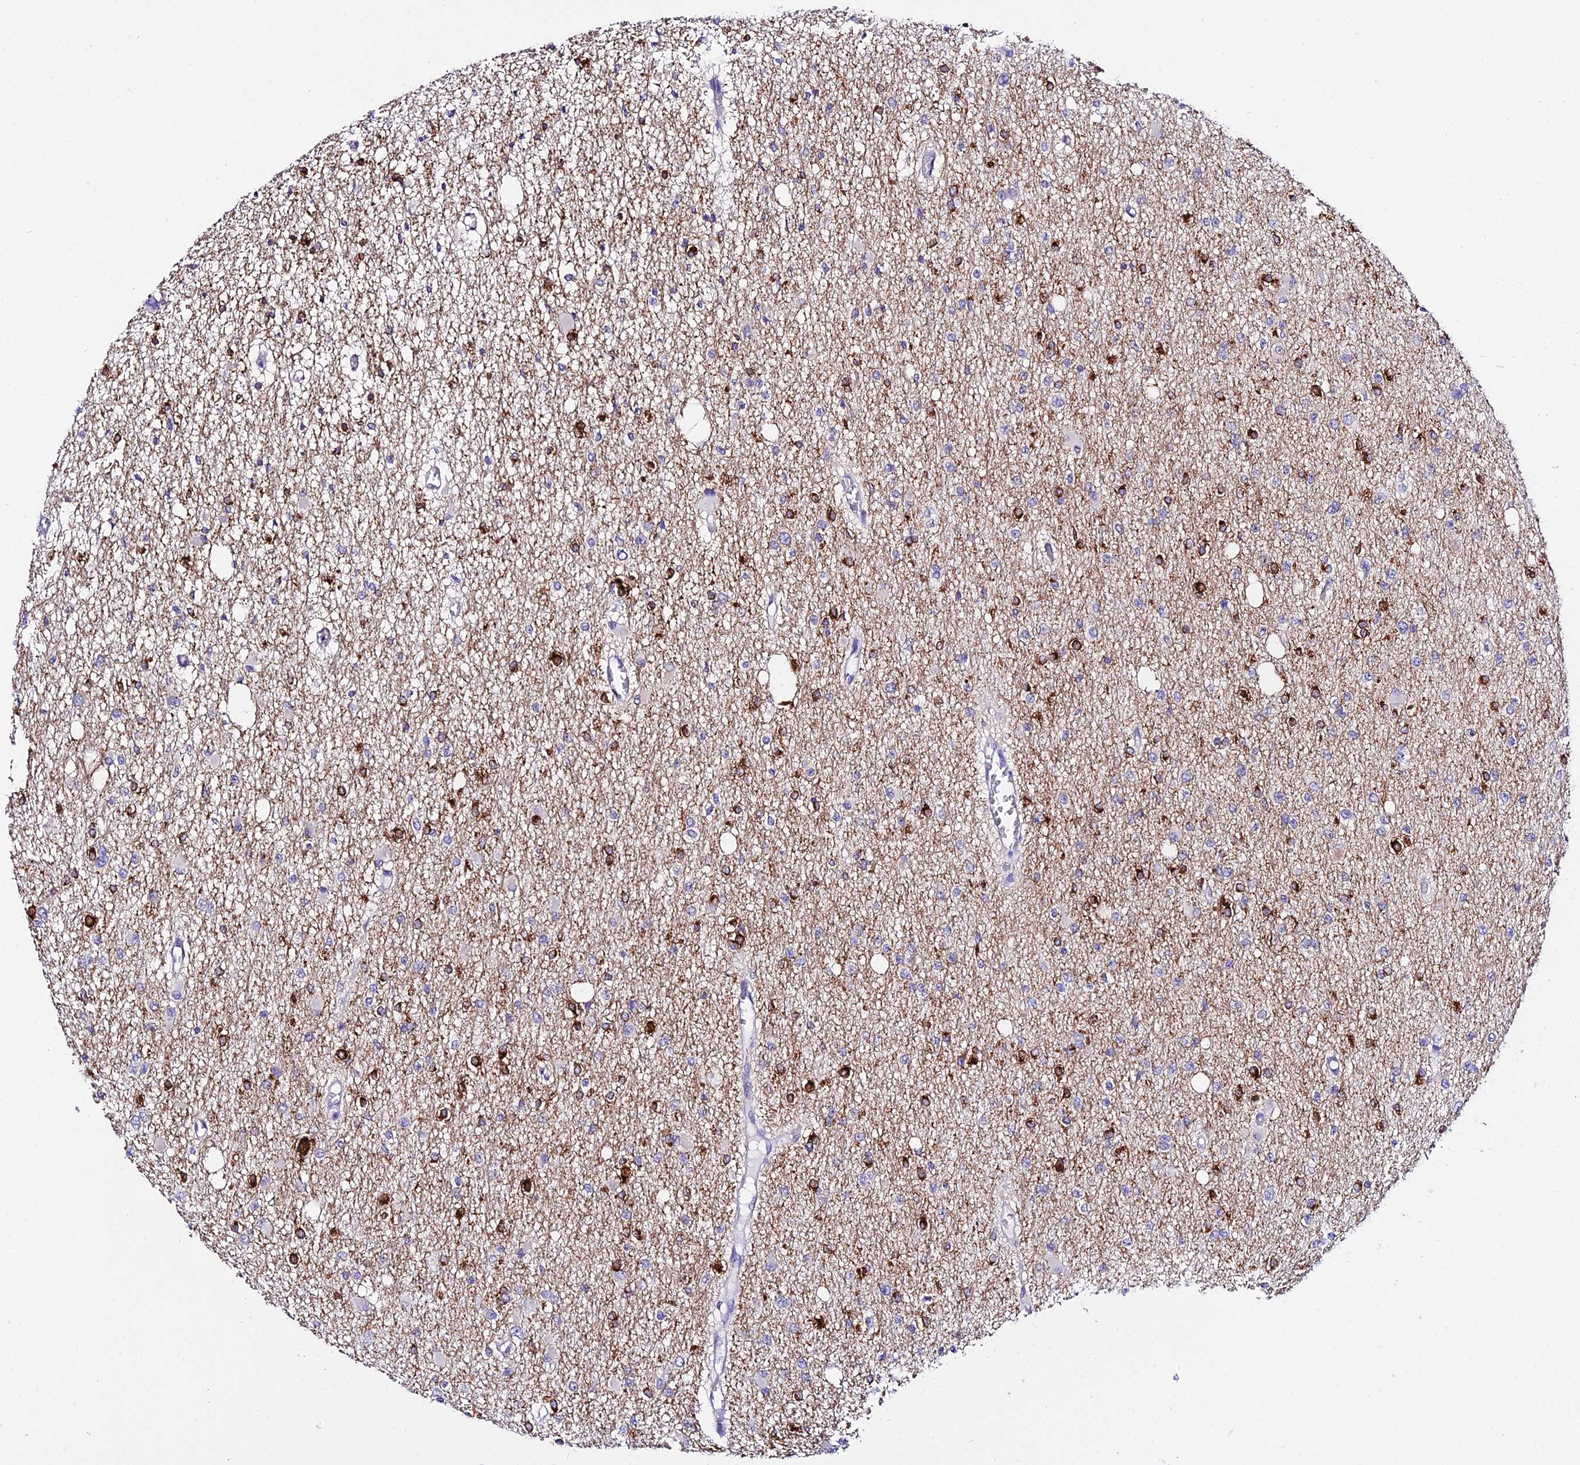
{"staining": {"intensity": "strong", "quantity": "25%-75%", "location": "cytoplasmic/membranous"}, "tissue": "glioma", "cell_type": "Tumor cells", "image_type": "cancer", "snomed": [{"axis": "morphology", "description": "Glioma, malignant, Low grade"}, {"axis": "topography", "description": "Brain"}], "caption": "High-magnification brightfield microscopy of malignant low-grade glioma stained with DAB (3,3'-diaminobenzidine) (brown) and counterstained with hematoxylin (blue). tumor cells exhibit strong cytoplasmic/membranous staining is present in about25%-75% of cells. (brown staining indicates protein expression, while blue staining denotes nuclei).", "gene": "ATG16L2", "patient": {"sex": "female", "age": 22}}